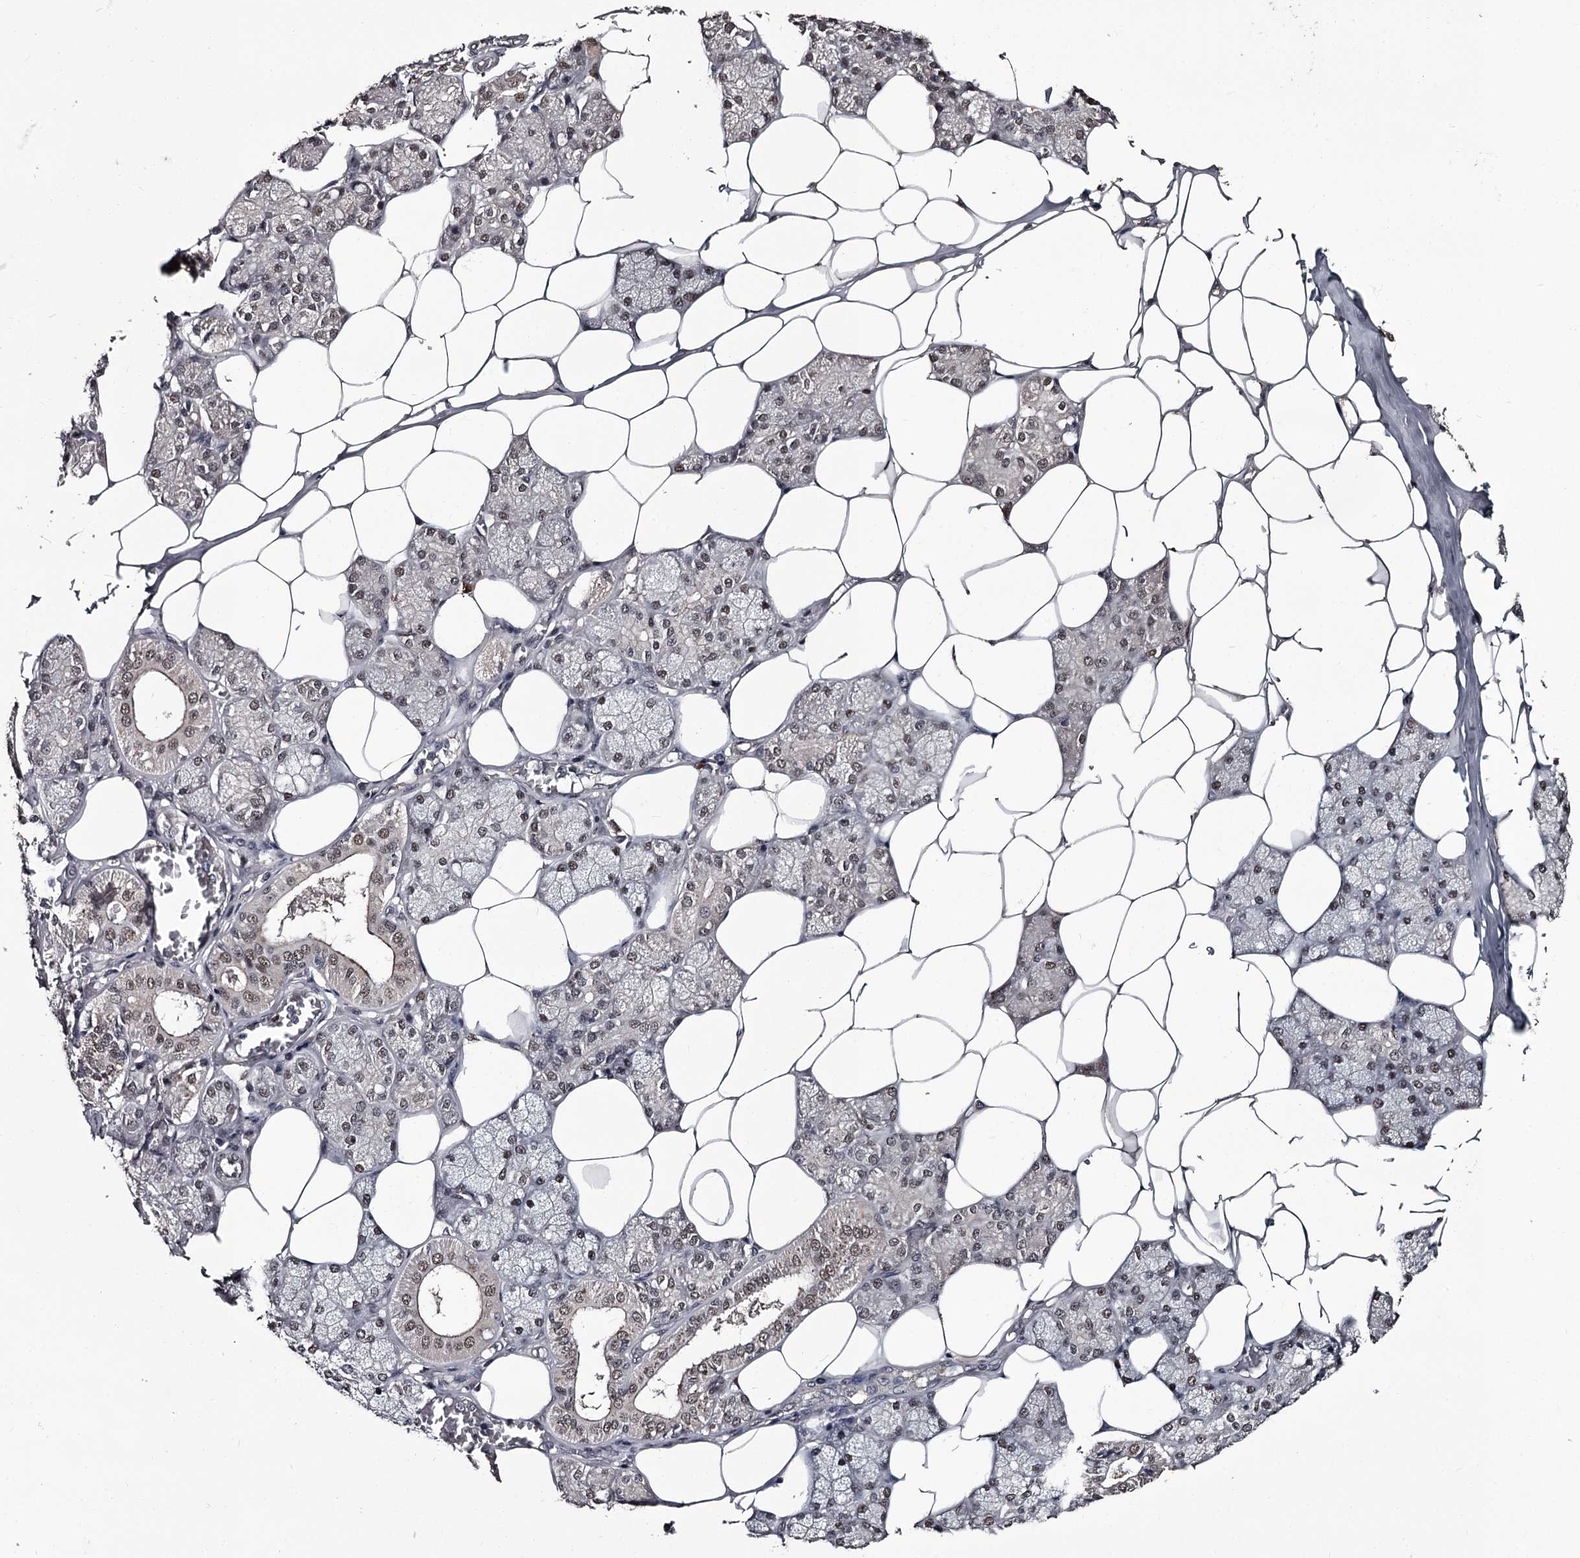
{"staining": {"intensity": "moderate", "quantity": "25%-75%", "location": "nuclear"}, "tissue": "salivary gland", "cell_type": "Glandular cells", "image_type": "normal", "snomed": [{"axis": "morphology", "description": "Normal tissue, NOS"}, {"axis": "topography", "description": "Salivary gland"}], "caption": "Moderate nuclear staining is seen in about 25%-75% of glandular cells in normal salivary gland. (brown staining indicates protein expression, while blue staining denotes nuclei).", "gene": "PRPF40B", "patient": {"sex": "male", "age": 62}}